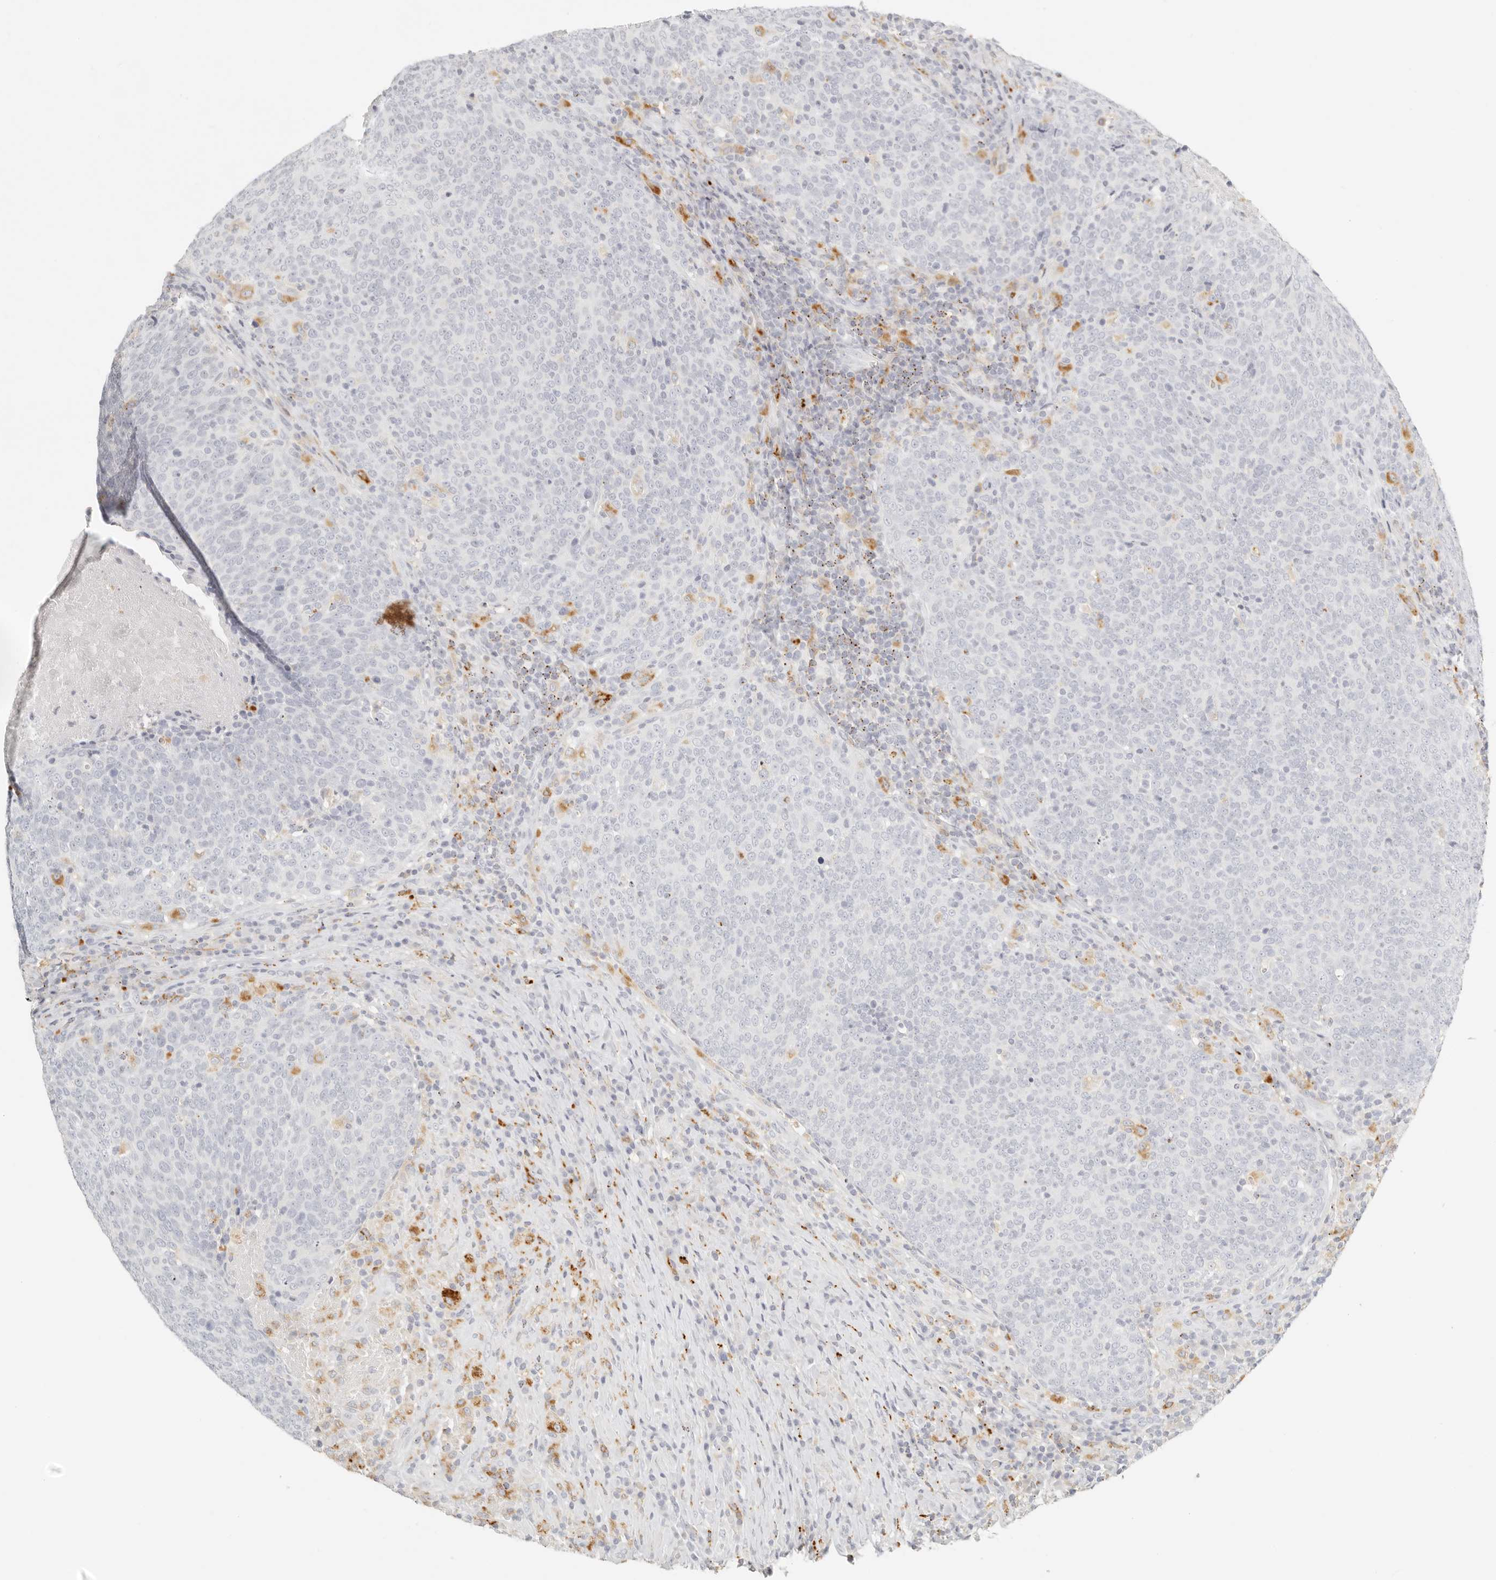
{"staining": {"intensity": "negative", "quantity": "none", "location": "none"}, "tissue": "head and neck cancer", "cell_type": "Tumor cells", "image_type": "cancer", "snomed": [{"axis": "morphology", "description": "Squamous cell carcinoma, NOS"}, {"axis": "morphology", "description": "Squamous cell carcinoma, metastatic, NOS"}, {"axis": "topography", "description": "Lymph node"}, {"axis": "topography", "description": "Head-Neck"}], "caption": "DAB immunohistochemical staining of head and neck metastatic squamous cell carcinoma reveals no significant positivity in tumor cells. (DAB immunohistochemistry (IHC), high magnification).", "gene": "RNASET2", "patient": {"sex": "male", "age": 62}}